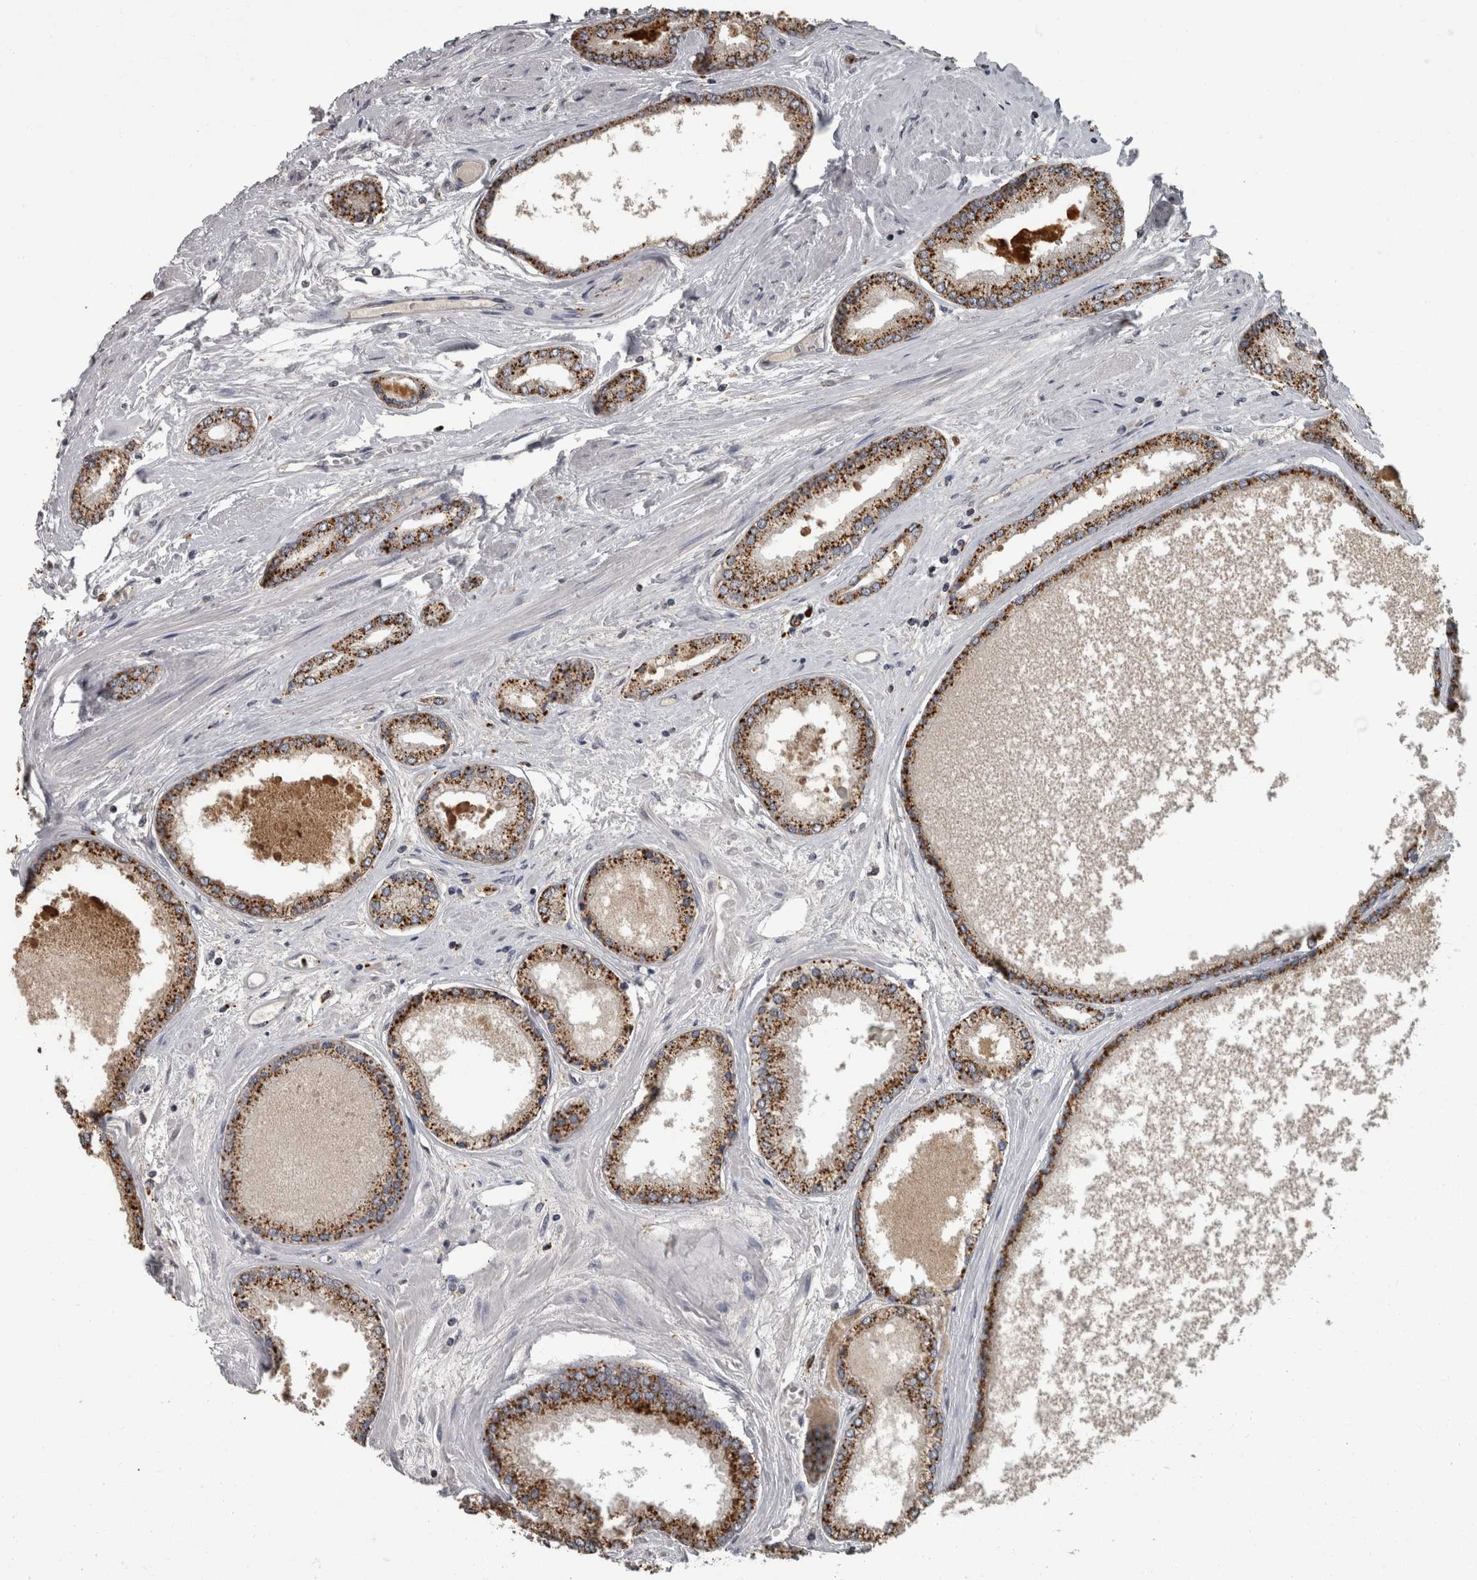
{"staining": {"intensity": "moderate", "quantity": ">75%", "location": "cytoplasmic/membranous"}, "tissue": "prostate cancer", "cell_type": "Tumor cells", "image_type": "cancer", "snomed": [{"axis": "morphology", "description": "Adenocarcinoma, High grade"}, {"axis": "topography", "description": "Prostate"}], "caption": "Human prostate cancer stained with a brown dye shows moderate cytoplasmic/membranous positive expression in approximately >75% of tumor cells.", "gene": "NAAA", "patient": {"sex": "male", "age": 59}}